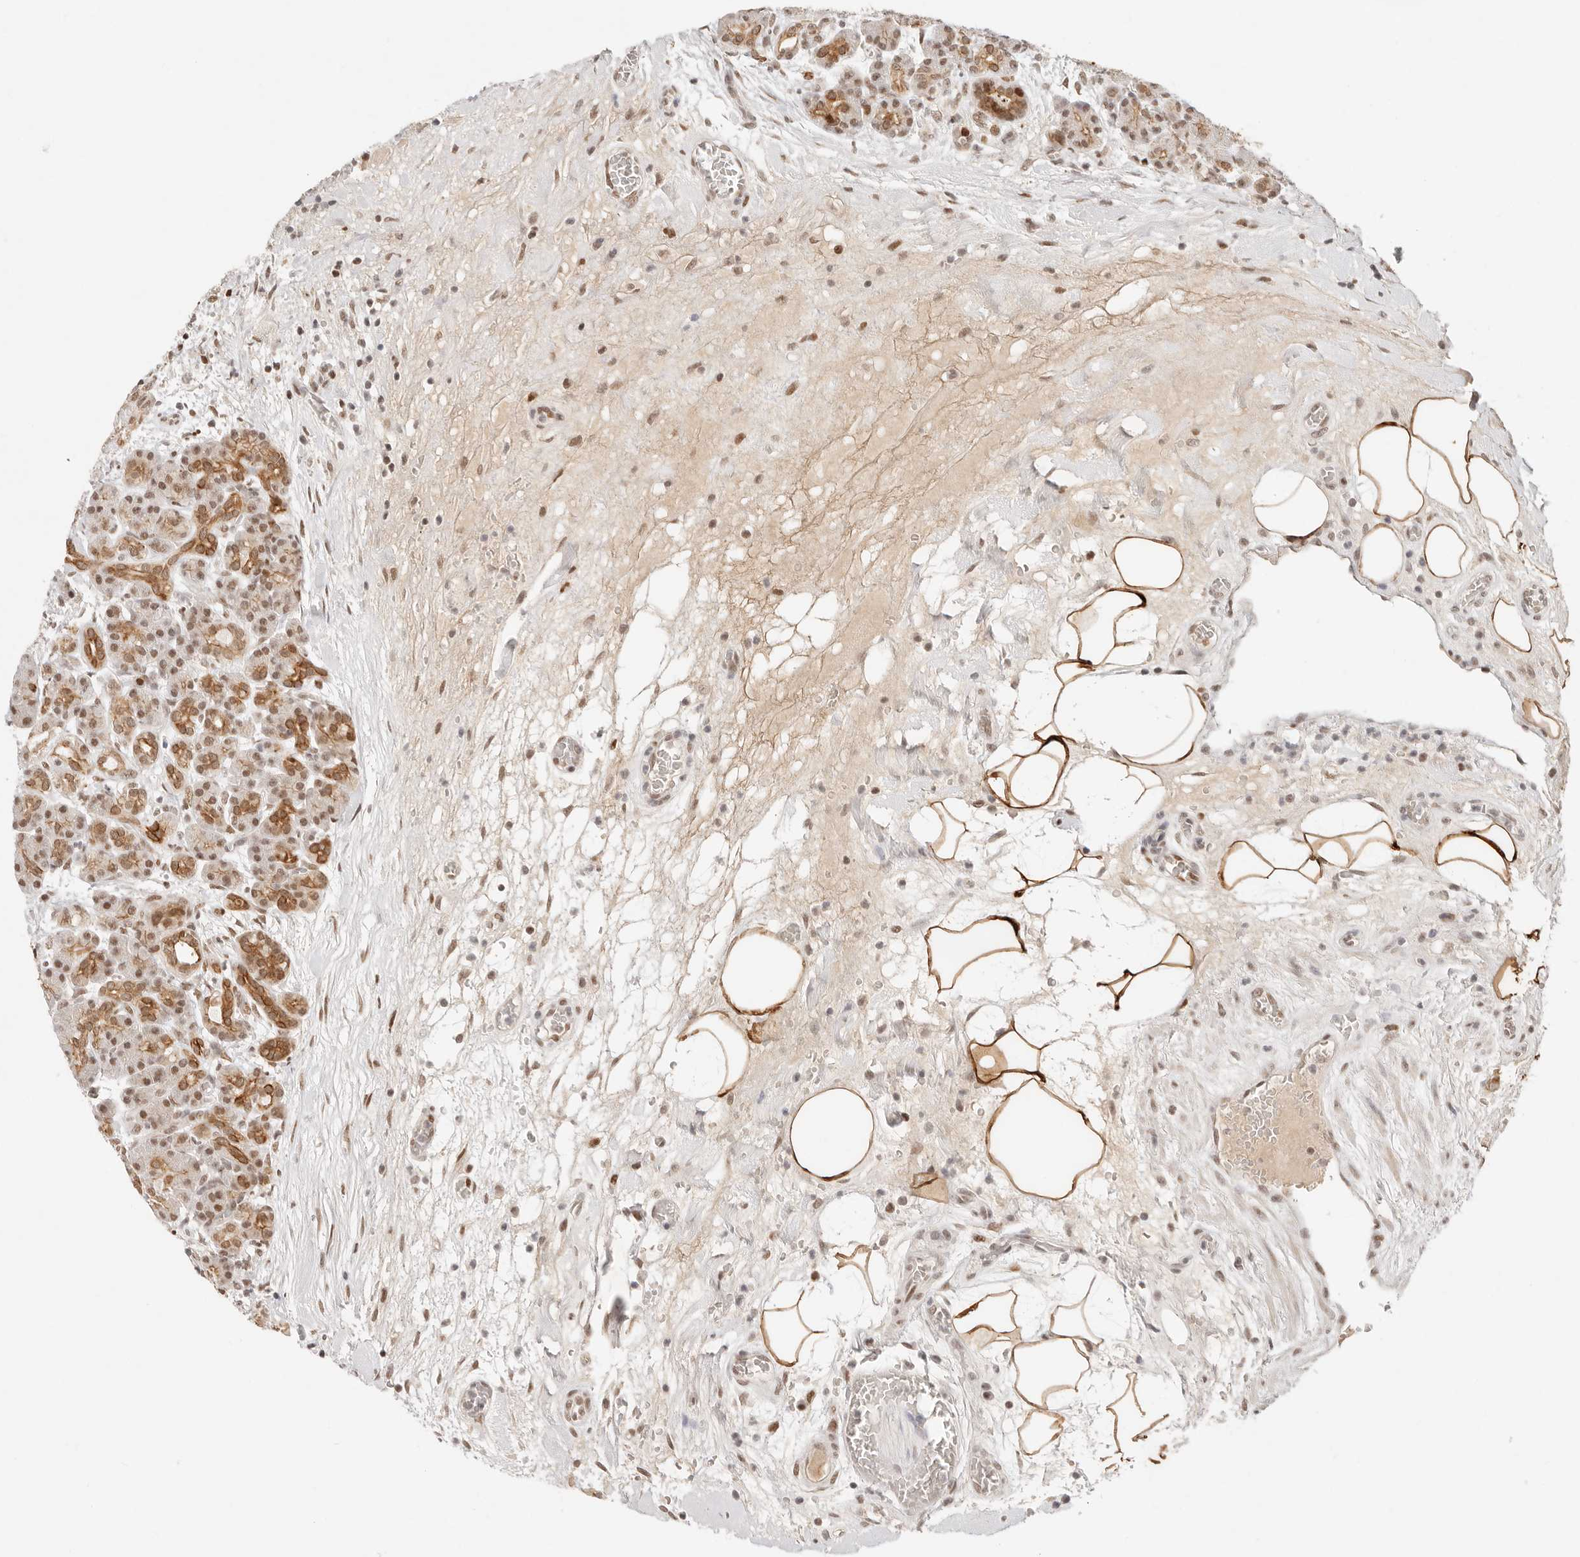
{"staining": {"intensity": "strong", "quantity": ">75%", "location": "cytoplasmic/membranous,nuclear"}, "tissue": "pancreas", "cell_type": "Exocrine glandular cells", "image_type": "normal", "snomed": [{"axis": "morphology", "description": "Normal tissue, NOS"}, {"axis": "topography", "description": "Pancreas"}], "caption": "This image displays unremarkable pancreas stained with immunohistochemistry to label a protein in brown. The cytoplasmic/membranous,nuclear of exocrine glandular cells show strong positivity for the protein. Nuclei are counter-stained blue.", "gene": "HOXC5", "patient": {"sex": "male", "age": 63}}